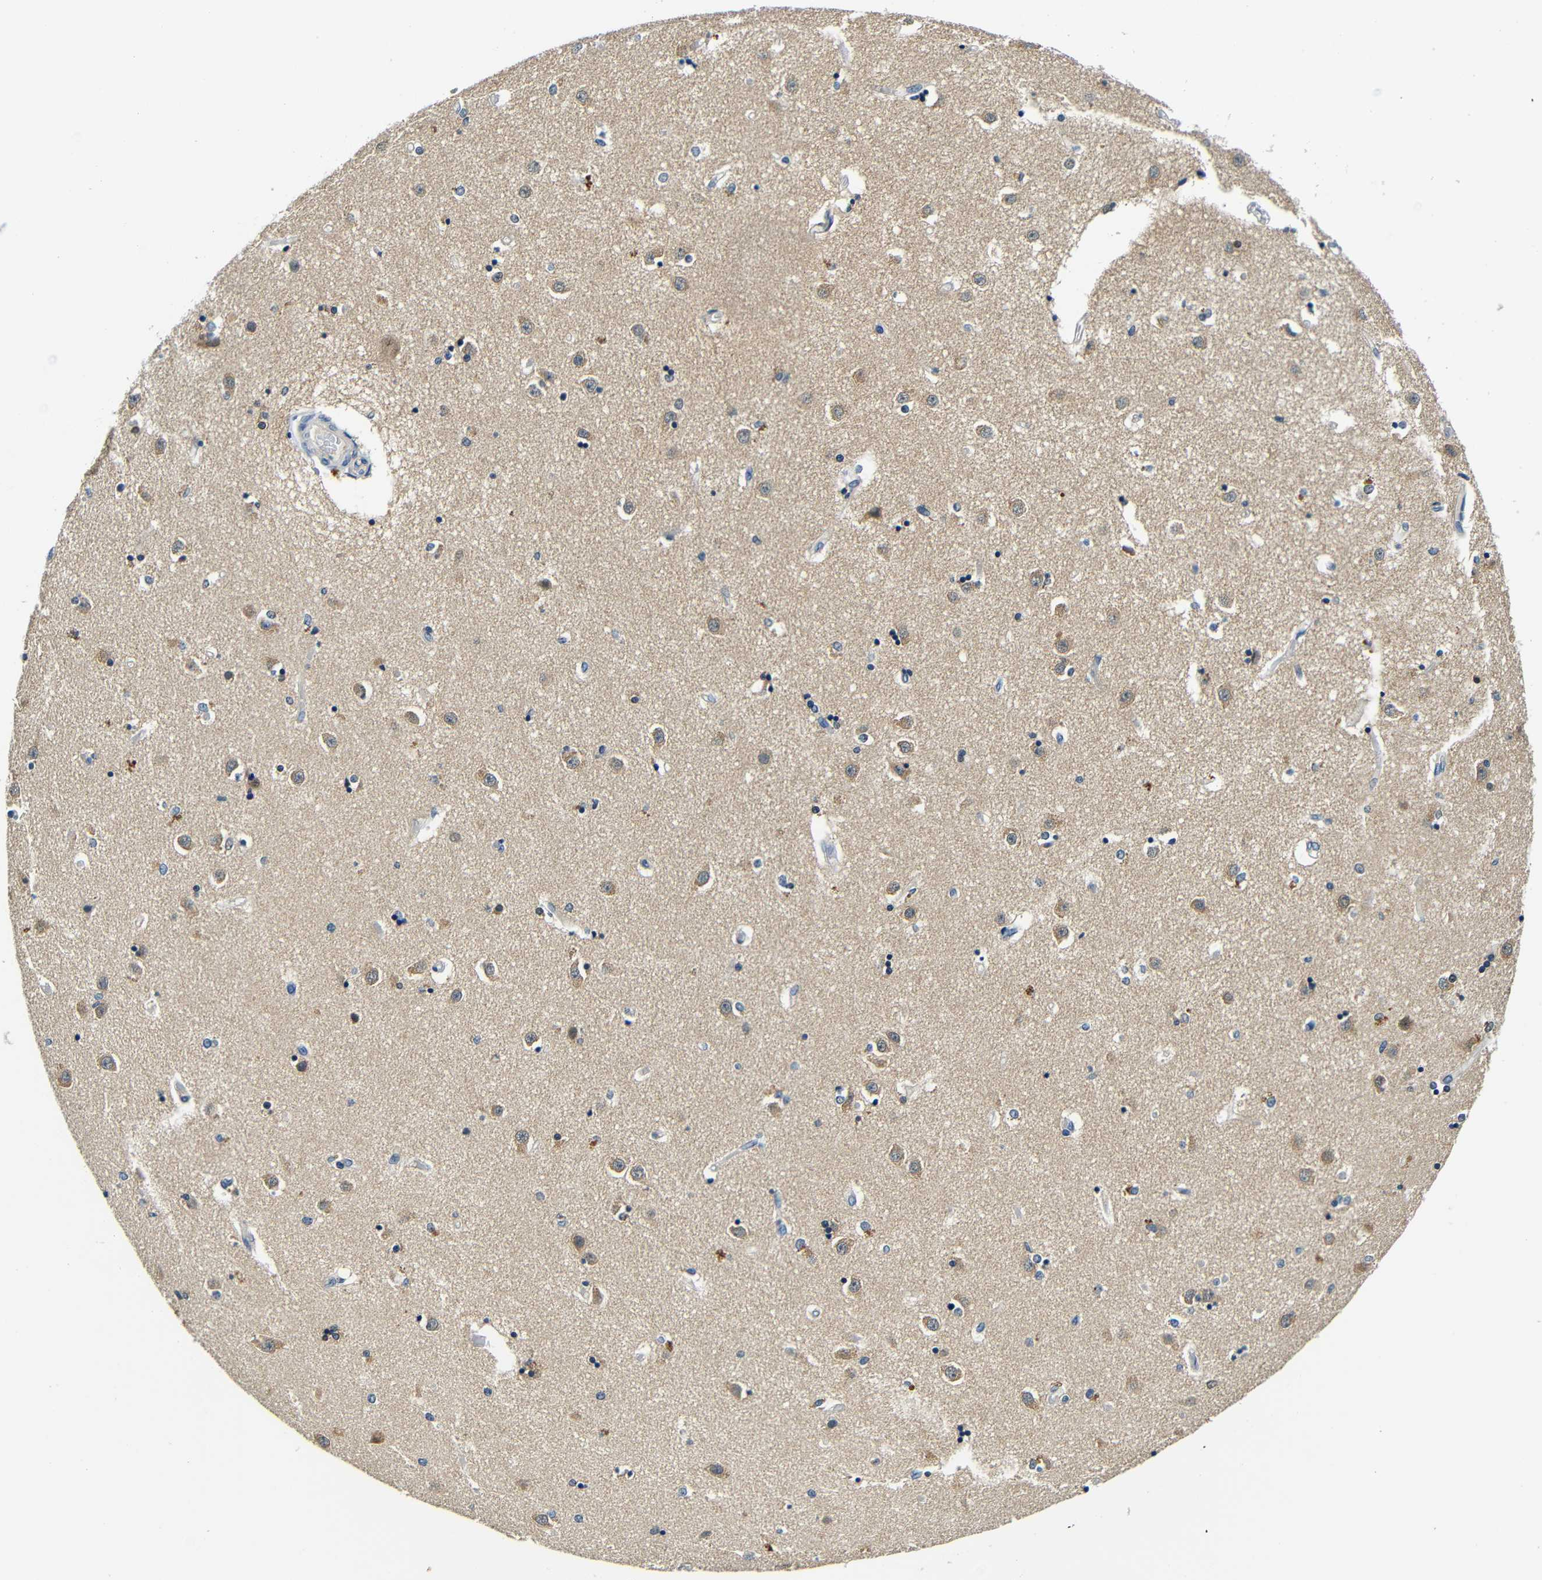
{"staining": {"intensity": "moderate", "quantity": "25%-75%", "location": "cytoplasmic/membranous"}, "tissue": "caudate", "cell_type": "Glial cells", "image_type": "normal", "snomed": [{"axis": "morphology", "description": "Normal tissue, NOS"}, {"axis": "topography", "description": "Lateral ventricle wall"}], "caption": "Immunohistochemistry of unremarkable caudate displays medium levels of moderate cytoplasmic/membranous expression in approximately 25%-75% of glial cells.", "gene": "ADAP1", "patient": {"sex": "female", "age": 54}}